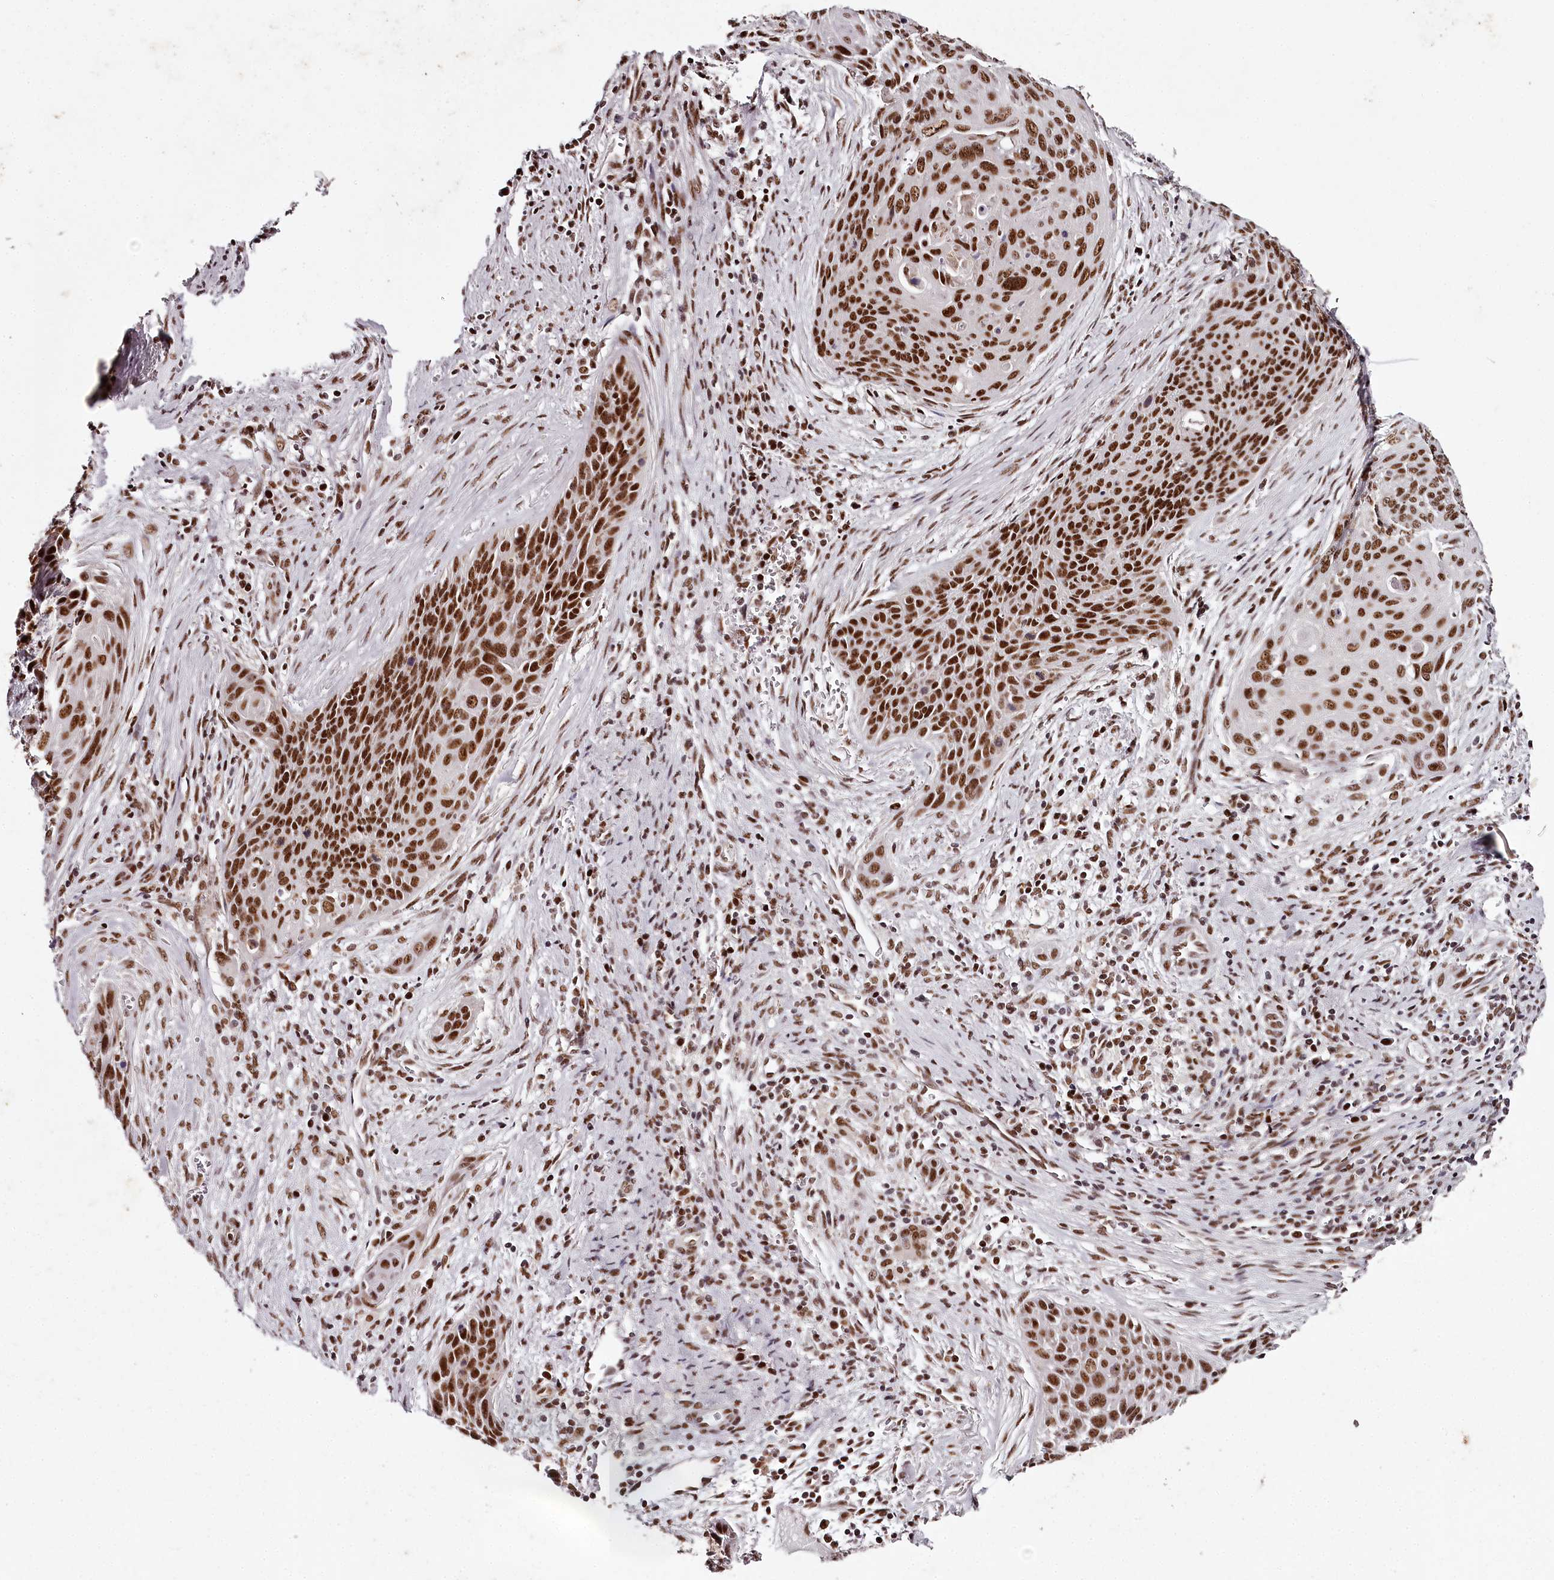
{"staining": {"intensity": "strong", "quantity": ">75%", "location": "nuclear"}, "tissue": "cervical cancer", "cell_type": "Tumor cells", "image_type": "cancer", "snomed": [{"axis": "morphology", "description": "Squamous cell carcinoma, NOS"}, {"axis": "topography", "description": "Cervix"}], "caption": "IHC of human cervical cancer displays high levels of strong nuclear expression in about >75% of tumor cells.", "gene": "PSPC1", "patient": {"sex": "female", "age": 55}}